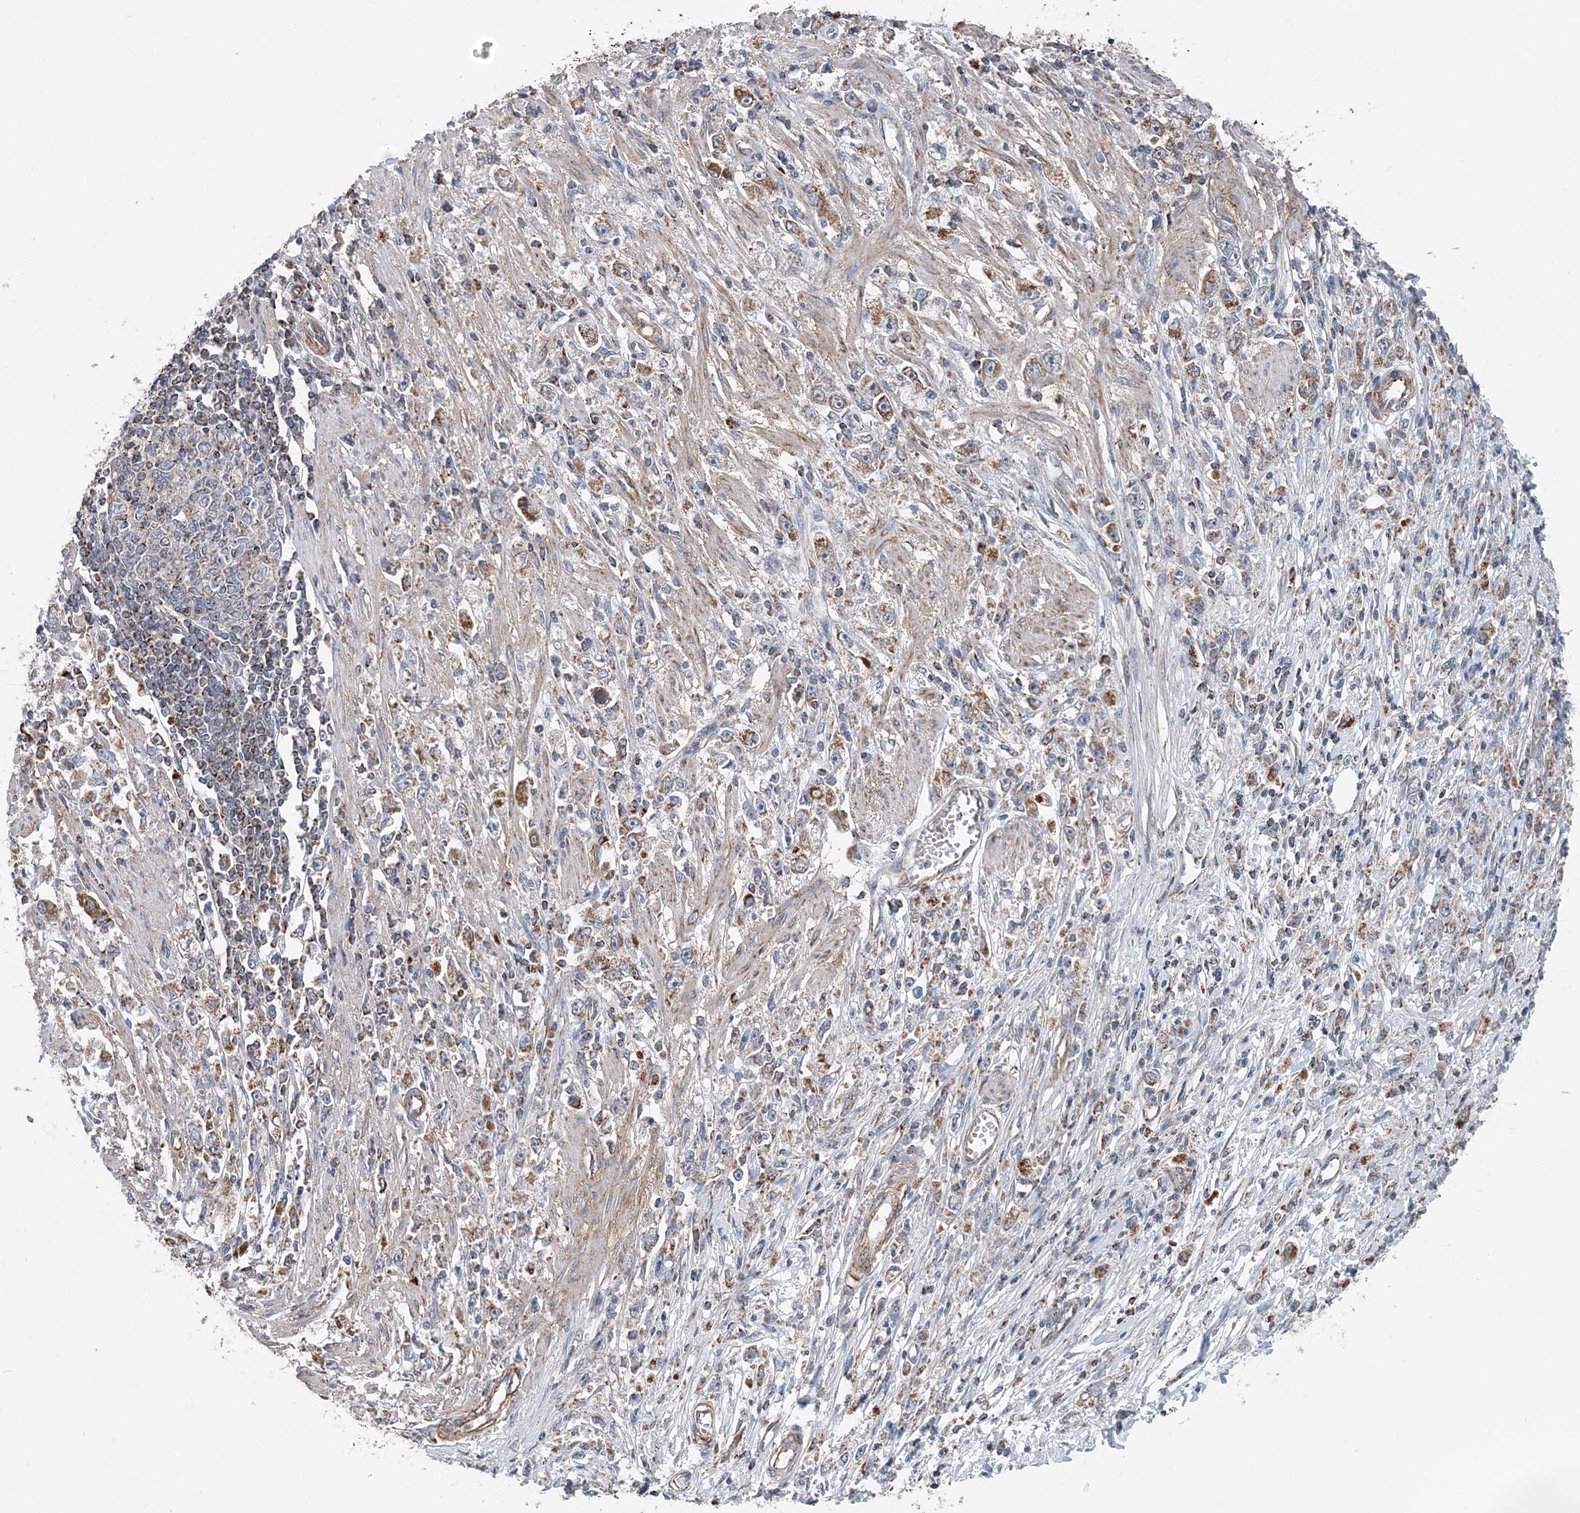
{"staining": {"intensity": "moderate", "quantity": ">75%", "location": "cytoplasmic/membranous"}, "tissue": "stomach cancer", "cell_type": "Tumor cells", "image_type": "cancer", "snomed": [{"axis": "morphology", "description": "Adenocarcinoma, NOS"}, {"axis": "topography", "description": "Stomach"}], "caption": "Stomach adenocarcinoma stained with a brown dye demonstrates moderate cytoplasmic/membranous positive positivity in approximately >75% of tumor cells.", "gene": "SPRY2", "patient": {"sex": "female", "age": 59}}